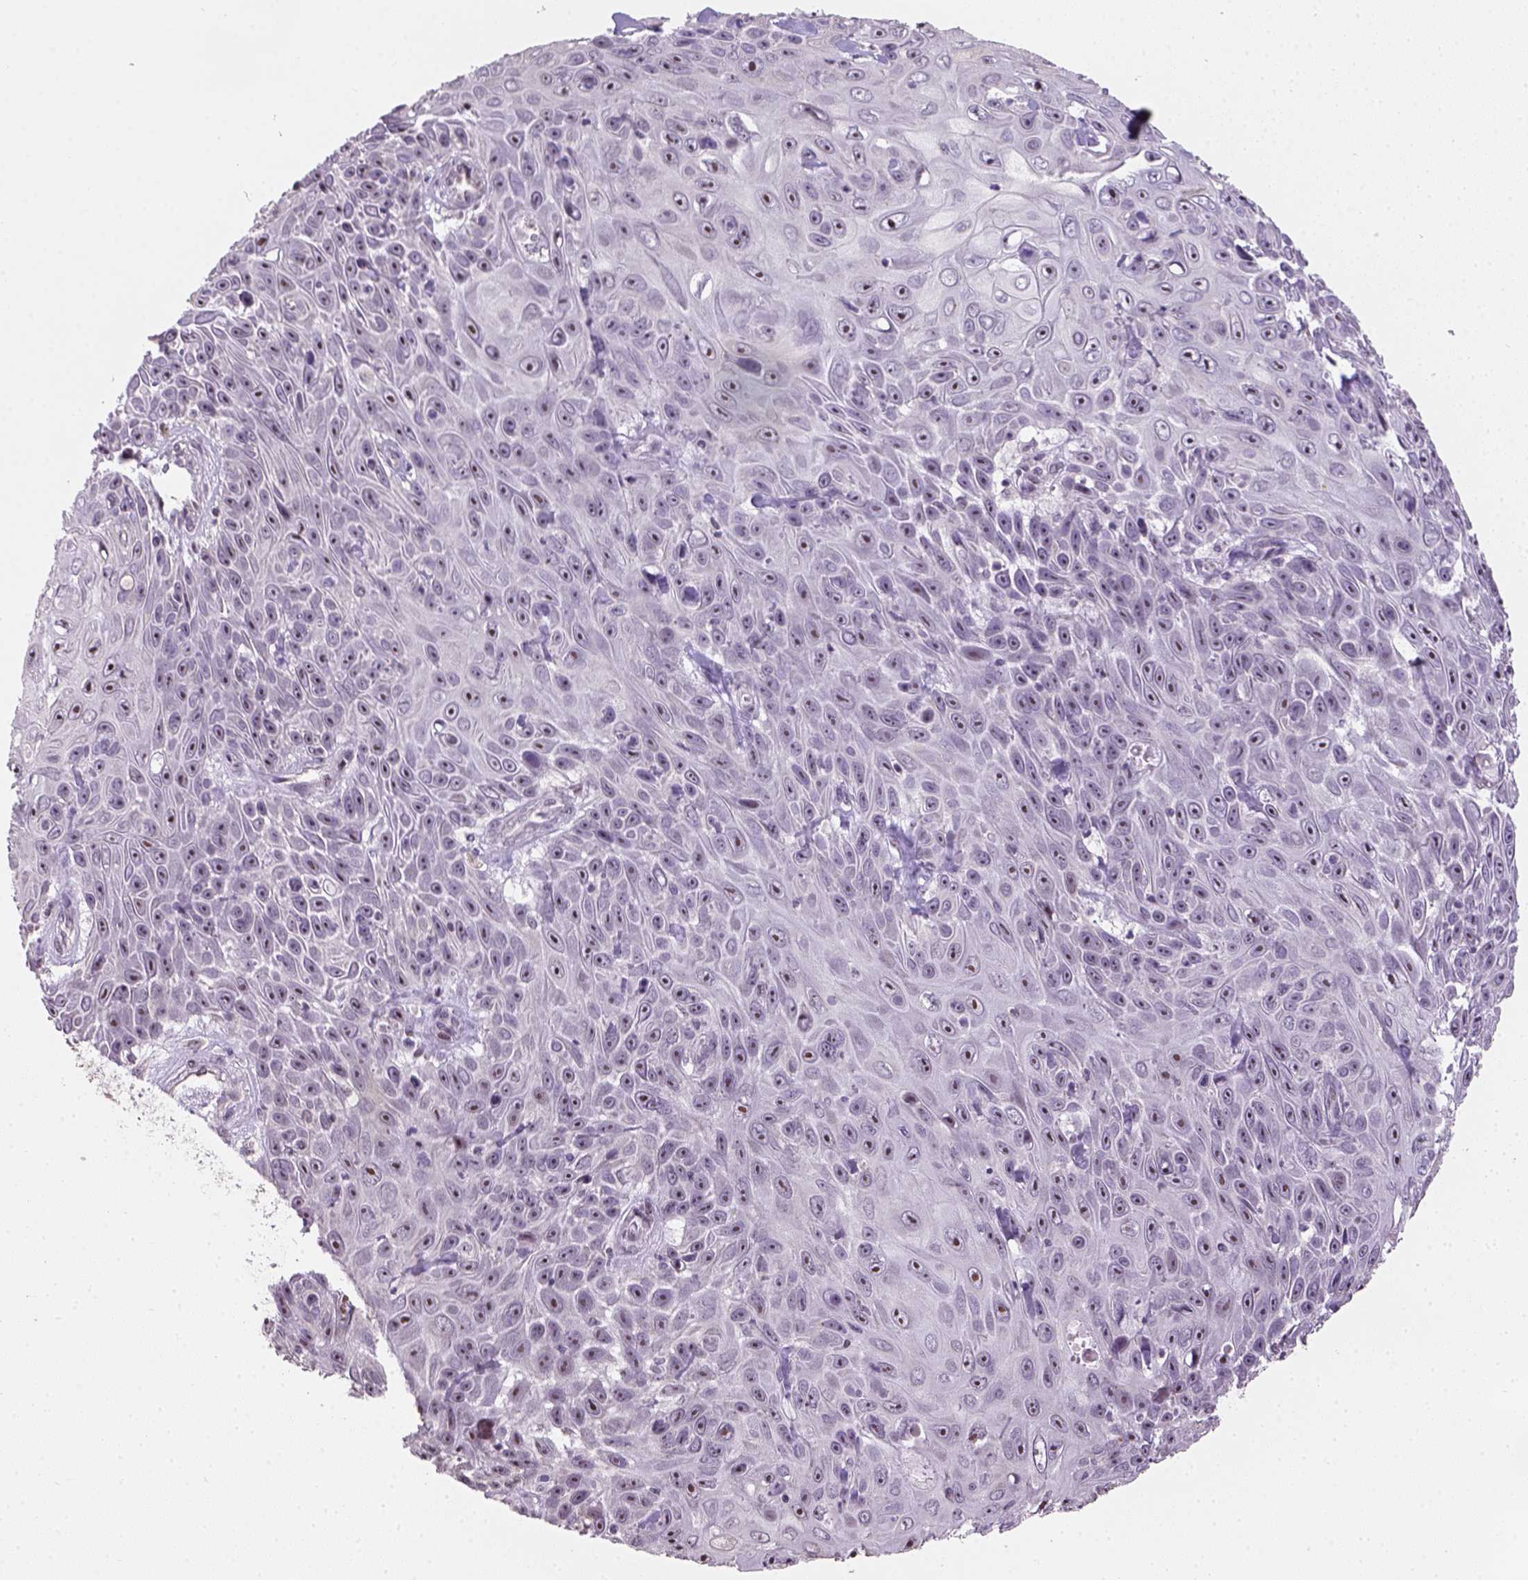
{"staining": {"intensity": "strong", "quantity": "25%-75%", "location": "nuclear"}, "tissue": "skin cancer", "cell_type": "Tumor cells", "image_type": "cancer", "snomed": [{"axis": "morphology", "description": "Squamous cell carcinoma, NOS"}, {"axis": "topography", "description": "Skin"}], "caption": "IHC micrograph of neoplastic tissue: human skin cancer (squamous cell carcinoma) stained using immunohistochemistry exhibits high levels of strong protein expression localized specifically in the nuclear of tumor cells, appearing as a nuclear brown color.", "gene": "DDX50", "patient": {"sex": "male", "age": 82}}